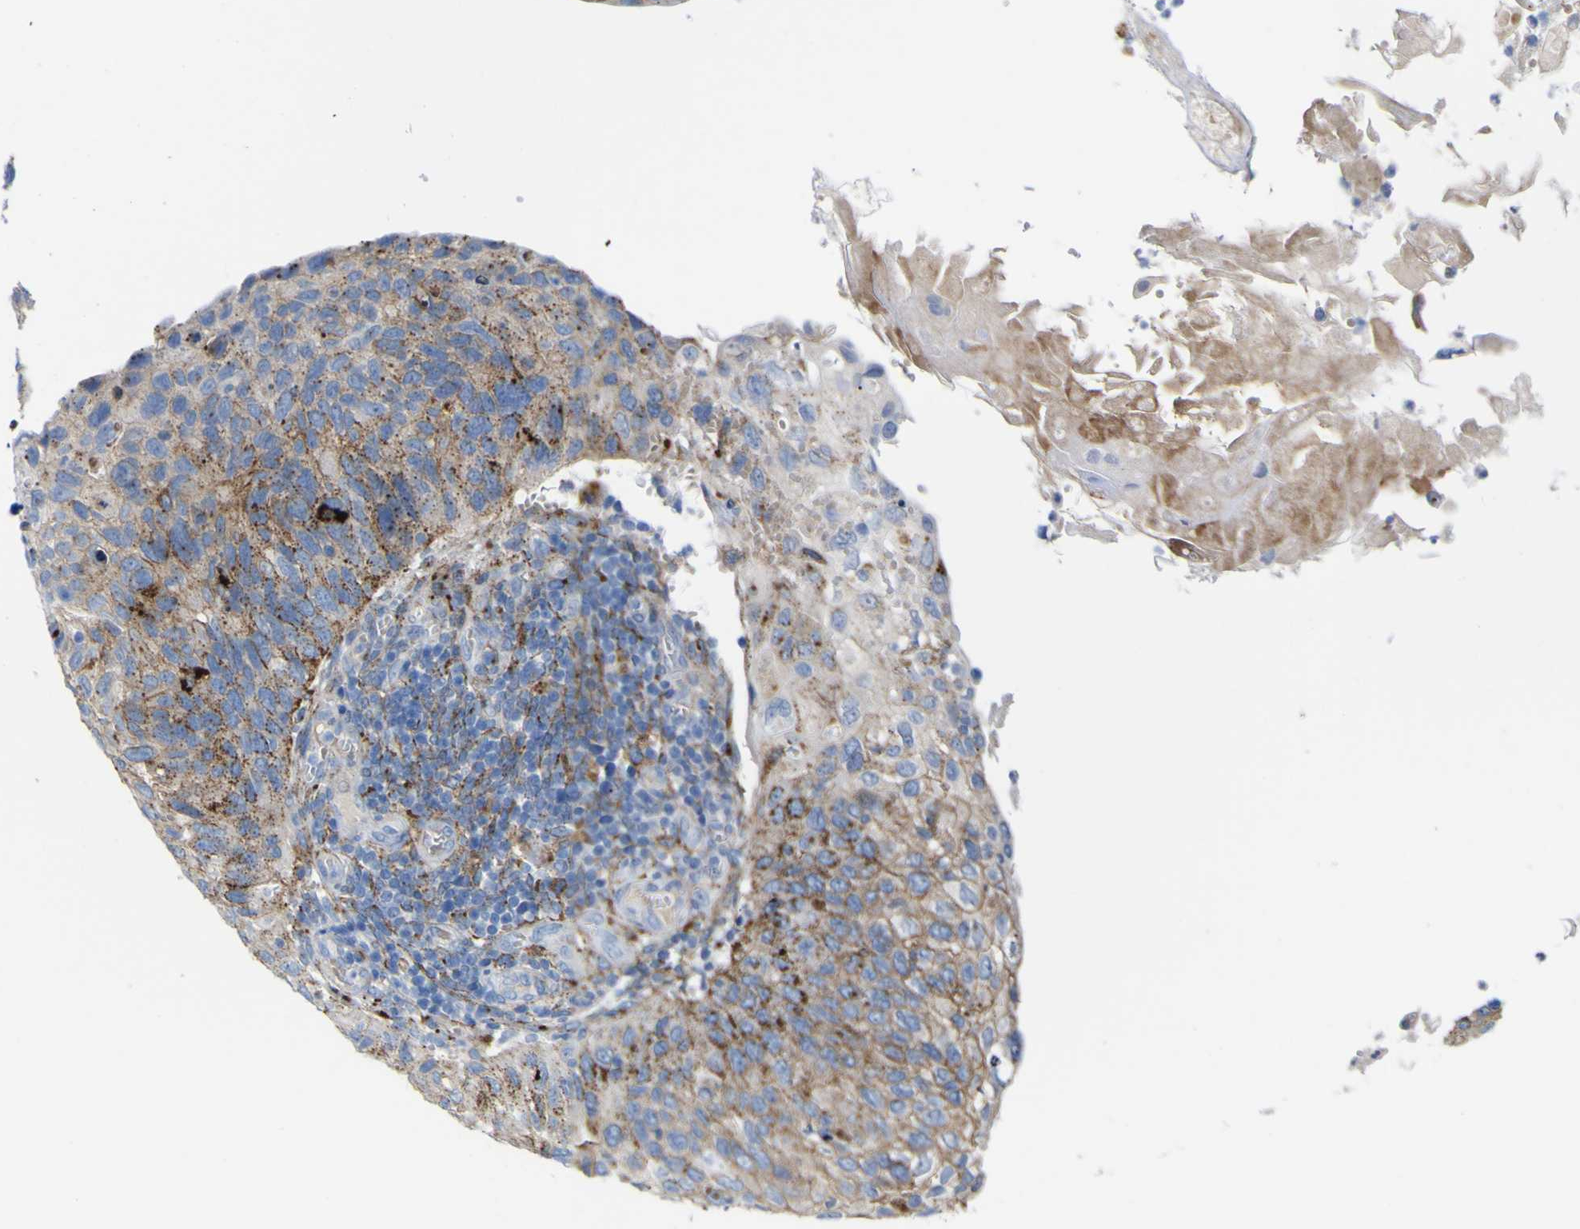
{"staining": {"intensity": "moderate", "quantity": "25%-75%", "location": "cytoplasmic/membranous"}, "tissue": "cervical cancer", "cell_type": "Tumor cells", "image_type": "cancer", "snomed": [{"axis": "morphology", "description": "Squamous cell carcinoma, NOS"}, {"axis": "topography", "description": "Cervix"}], "caption": "IHC photomicrograph of neoplastic tissue: human squamous cell carcinoma (cervical) stained using immunohistochemistry demonstrates medium levels of moderate protein expression localized specifically in the cytoplasmic/membranous of tumor cells, appearing as a cytoplasmic/membranous brown color.", "gene": "PTPRF", "patient": {"sex": "female", "age": 70}}